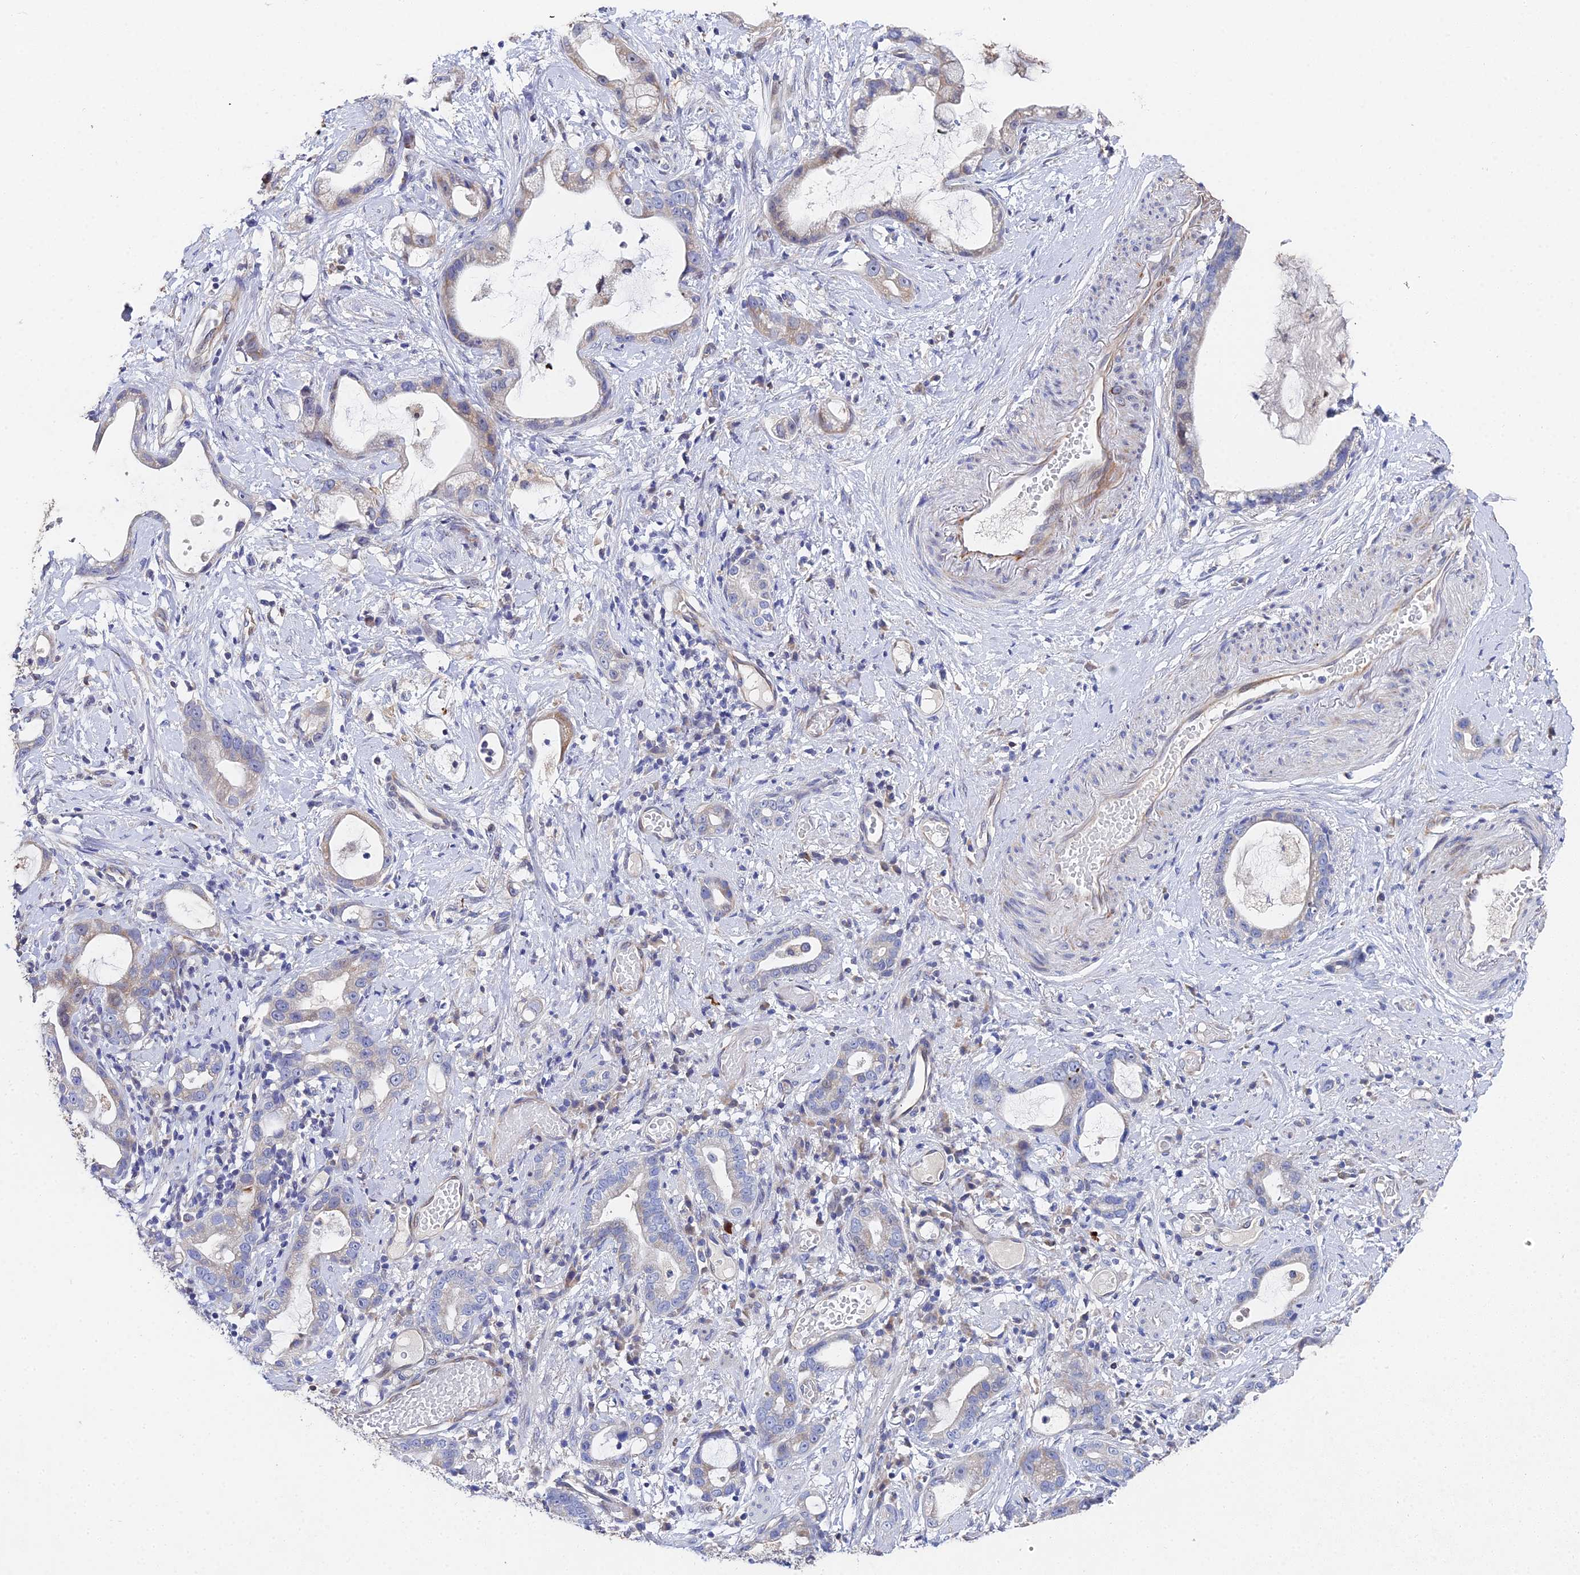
{"staining": {"intensity": "weak", "quantity": "25%-75%", "location": "cytoplasmic/membranous"}, "tissue": "stomach cancer", "cell_type": "Tumor cells", "image_type": "cancer", "snomed": [{"axis": "morphology", "description": "Adenocarcinoma, NOS"}, {"axis": "topography", "description": "Stomach"}], "caption": "Immunohistochemistry image of stomach adenocarcinoma stained for a protein (brown), which demonstrates low levels of weak cytoplasmic/membranous positivity in approximately 25%-75% of tumor cells.", "gene": "ENSG00000268674", "patient": {"sex": "male", "age": 55}}